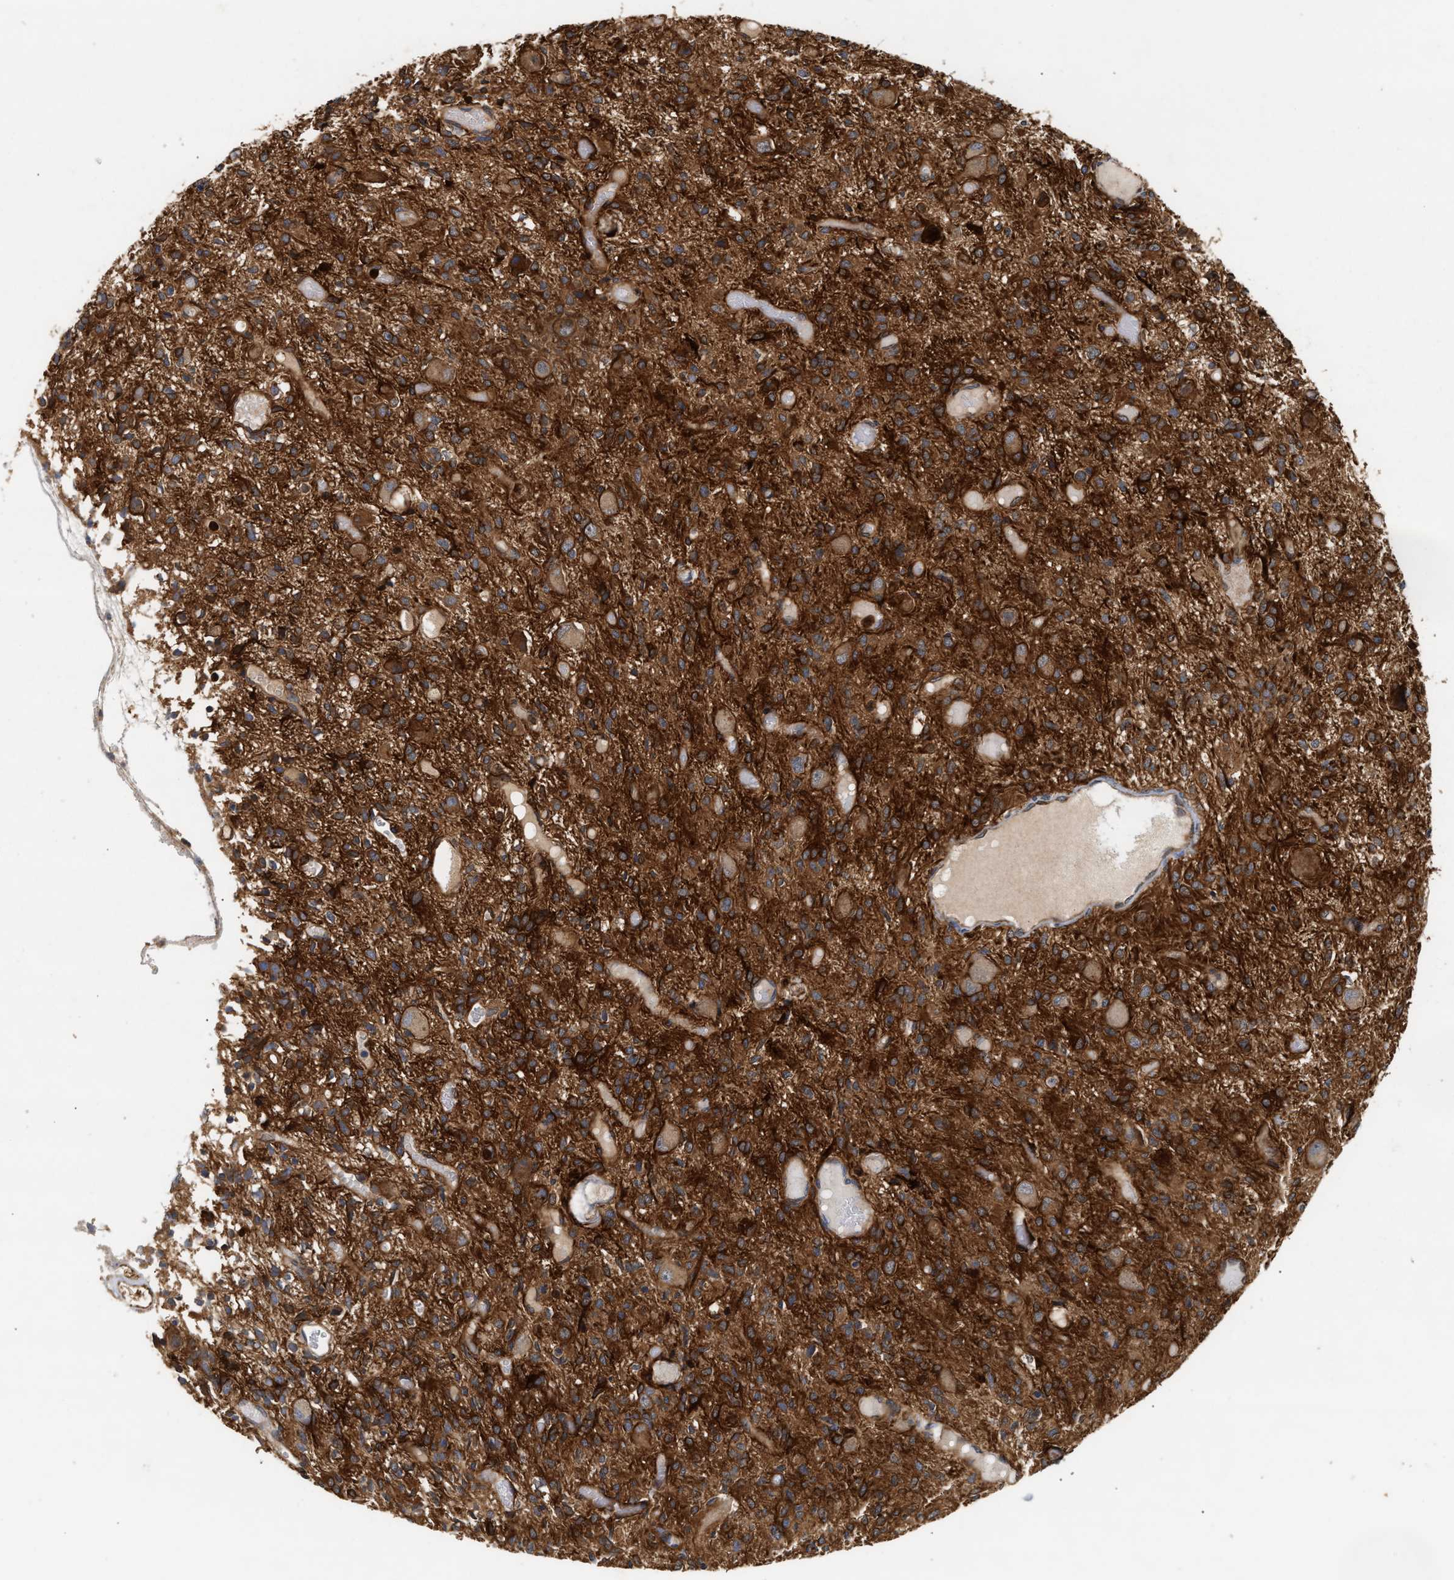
{"staining": {"intensity": "strong", "quantity": ">75%", "location": "cytoplasmic/membranous"}, "tissue": "glioma", "cell_type": "Tumor cells", "image_type": "cancer", "snomed": [{"axis": "morphology", "description": "Glioma, malignant, High grade"}, {"axis": "topography", "description": "Brain"}], "caption": "Immunohistochemistry (IHC) histopathology image of human malignant glioma (high-grade) stained for a protein (brown), which demonstrates high levels of strong cytoplasmic/membranous positivity in approximately >75% of tumor cells.", "gene": "PLCD1", "patient": {"sex": "female", "age": 59}}